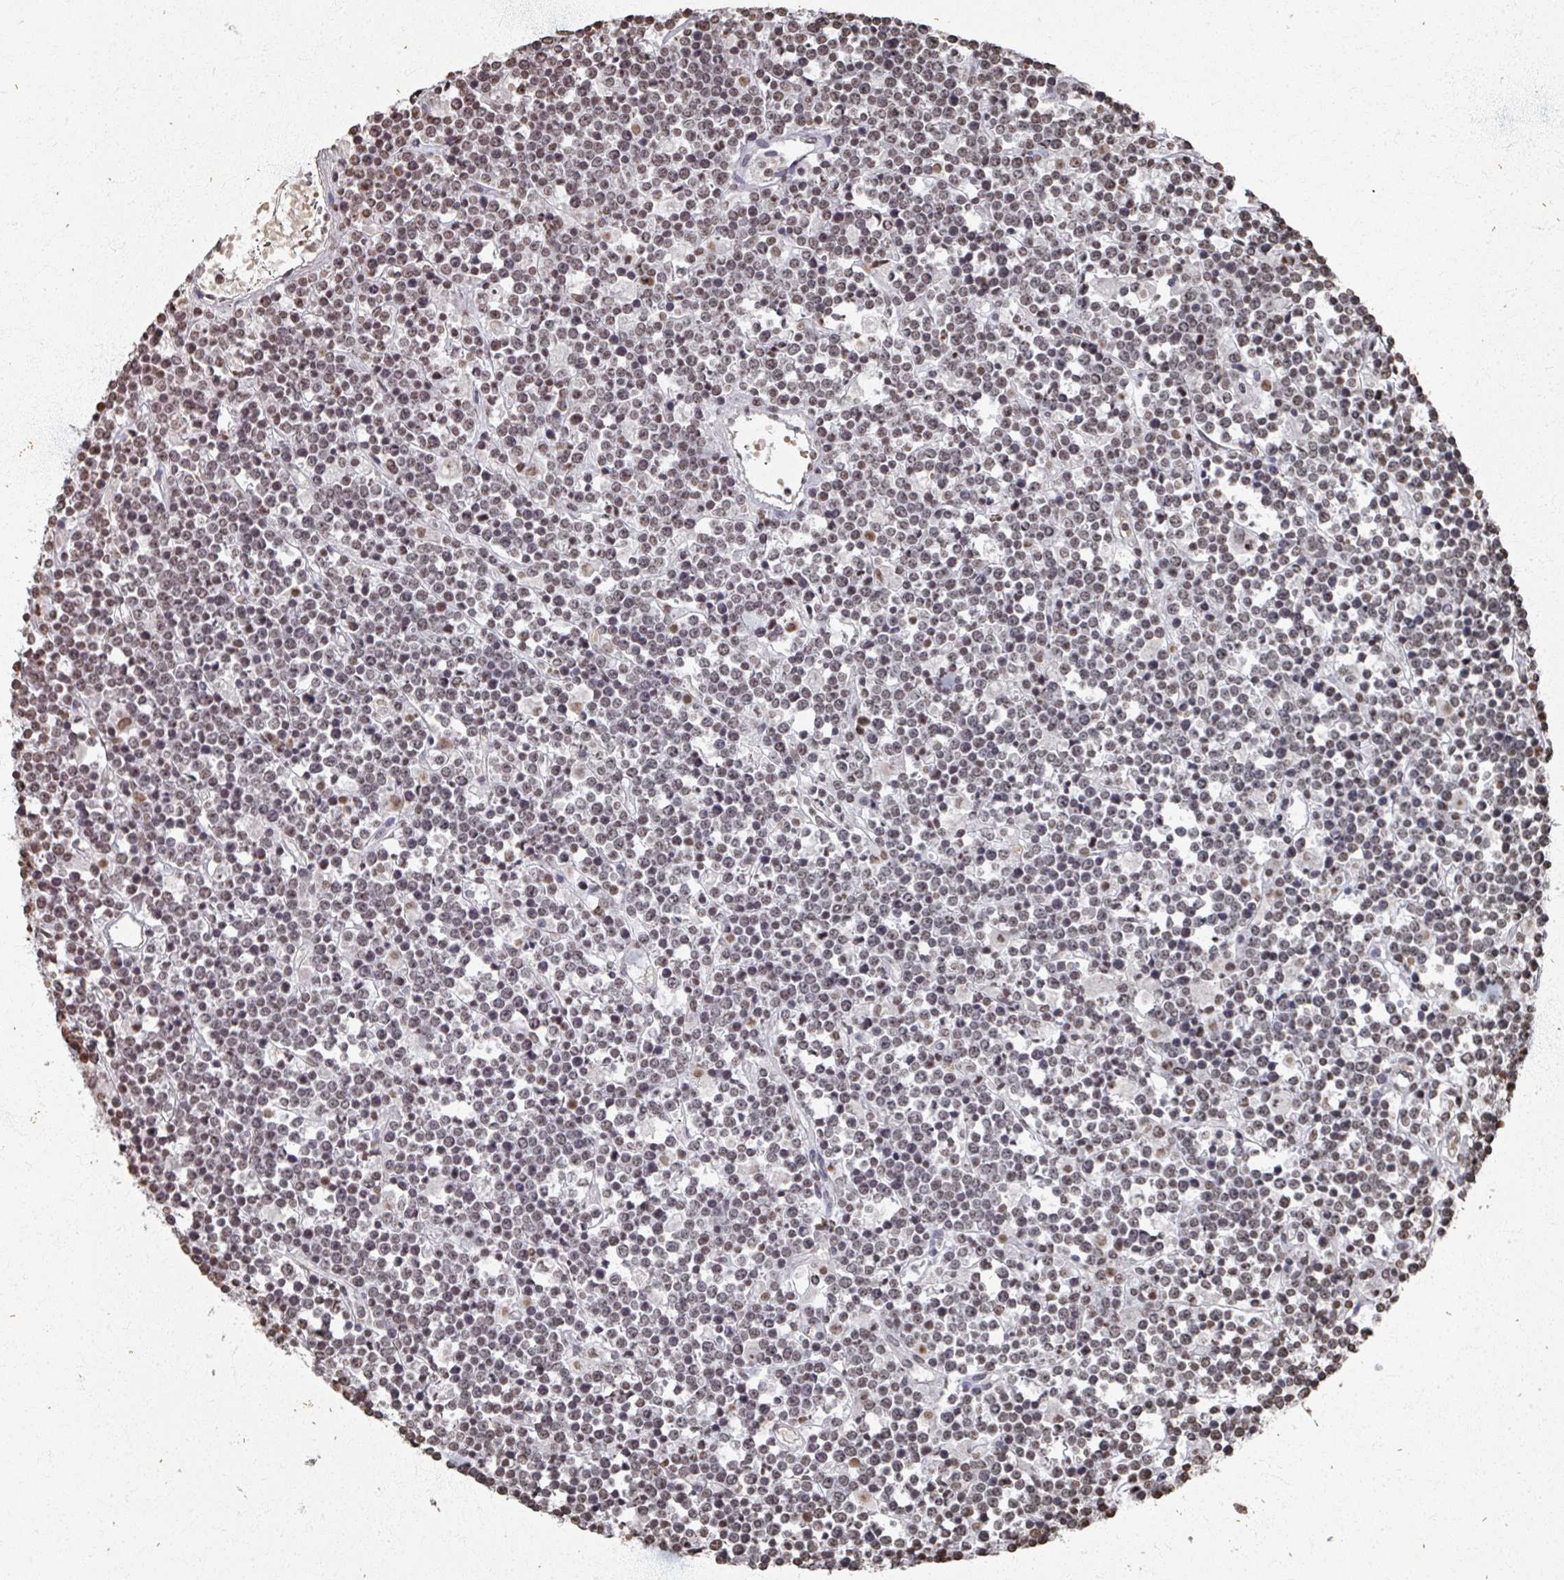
{"staining": {"intensity": "weak", "quantity": "<25%", "location": "nuclear"}, "tissue": "lymphoma", "cell_type": "Tumor cells", "image_type": "cancer", "snomed": [{"axis": "morphology", "description": "Malignant lymphoma, non-Hodgkin's type, High grade"}, {"axis": "topography", "description": "Ovary"}], "caption": "High magnification brightfield microscopy of malignant lymphoma, non-Hodgkin's type (high-grade) stained with DAB (3,3'-diaminobenzidine) (brown) and counterstained with hematoxylin (blue): tumor cells show no significant expression. (DAB immunohistochemistry (IHC), high magnification).", "gene": "DCUN1D5", "patient": {"sex": "female", "age": 56}}